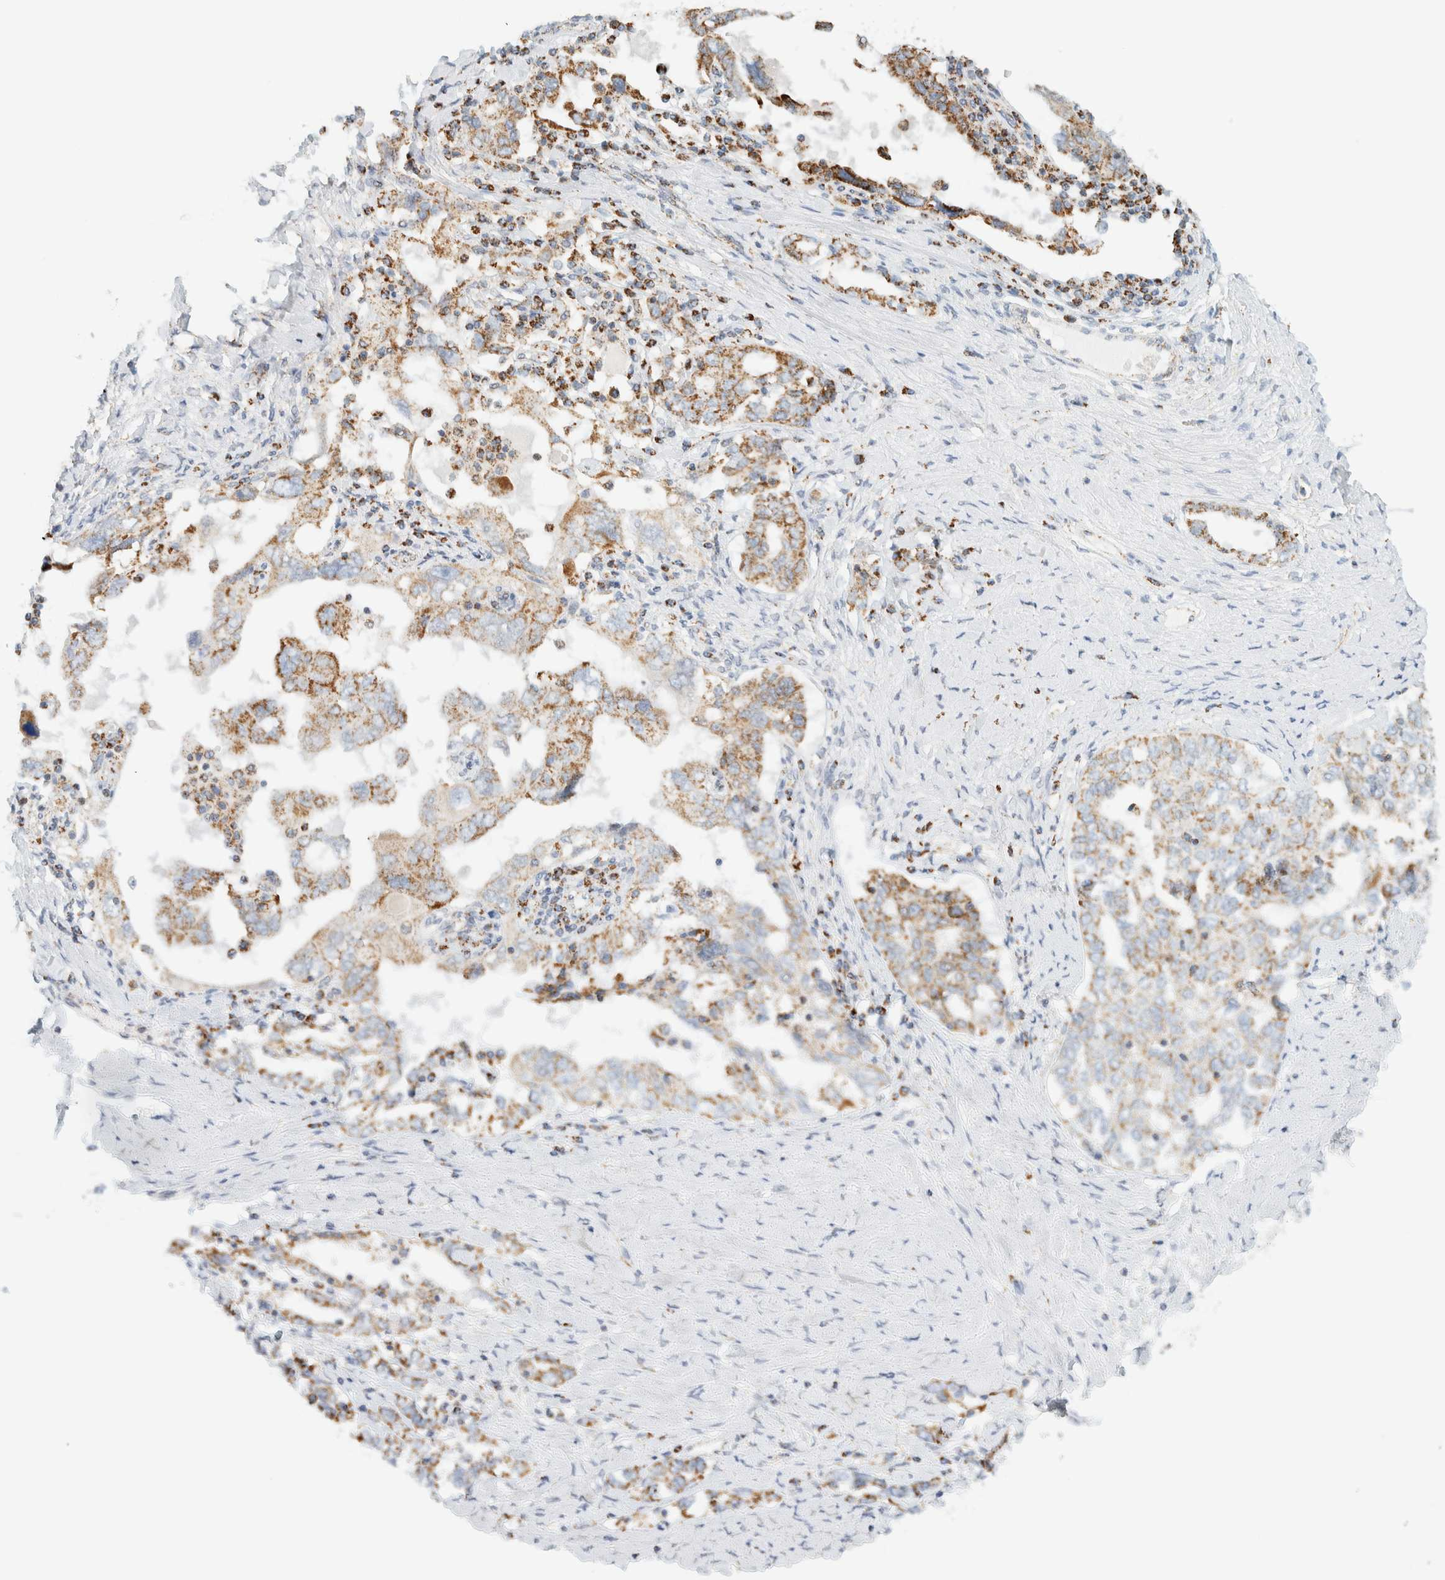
{"staining": {"intensity": "moderate", "quantity": ">75%", "location": "cytoplasmic/membranous"}, "tissue": "ovarian cancer", "cell_type": "Tumor cells", "image_type": "cancer", "snomed": [{"axis": "morphology", "description": "Carcinoma, endometroid"}, {"axis": "topography", "description": "Ovary"}], "caption": "Ovarian endometroid carcinoma stained for a protein (brown) demonstrates moderate cytoplasmic/membranous positive staining in approximately >75% of tumor cells.", "gene": "KIFAP3", "patient": {"sex": "female", "age": 62}}